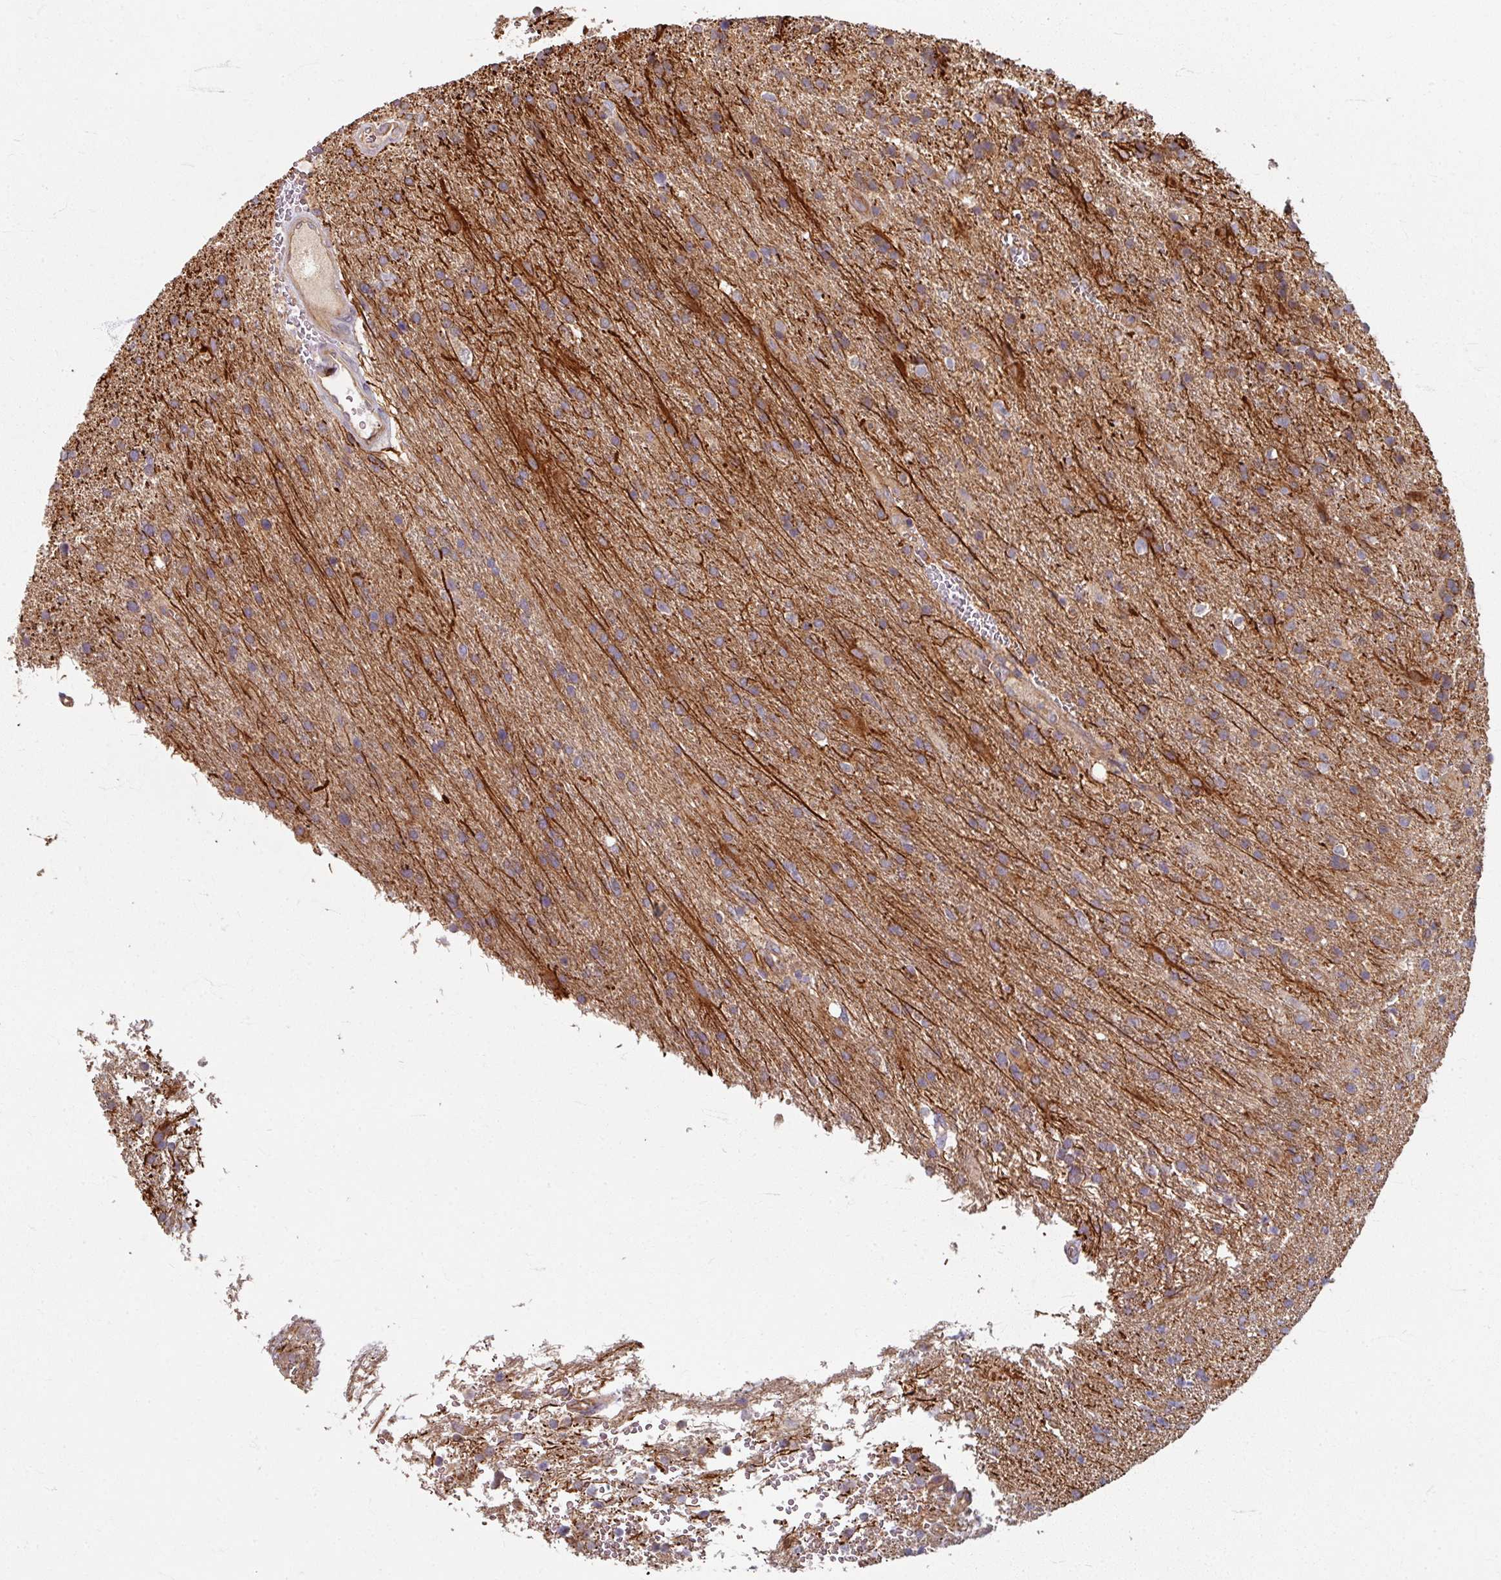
{"staining": {"intensity": "moderate", "quantity": "<25%", "location": "cytoplasmic/membranous"}, "tissue": "glioma", "cell_type": "Tumor cells", "image_type": "cancer", "snomed": [{"axis": "morphology", "description": "Glioma, malignant, High grade"}, {"axis": "topography", "description": "Brain"}], "caption": "IHC of human glioma shows low levels of moderate cytoplasmic/membranous expression in approximately <25% of tumor cells. (DAB IHC, brown staining for protein, blue staining for nuclei).", "gene": "CCDC68", "patient": {"sex": "male", "age": 56}}